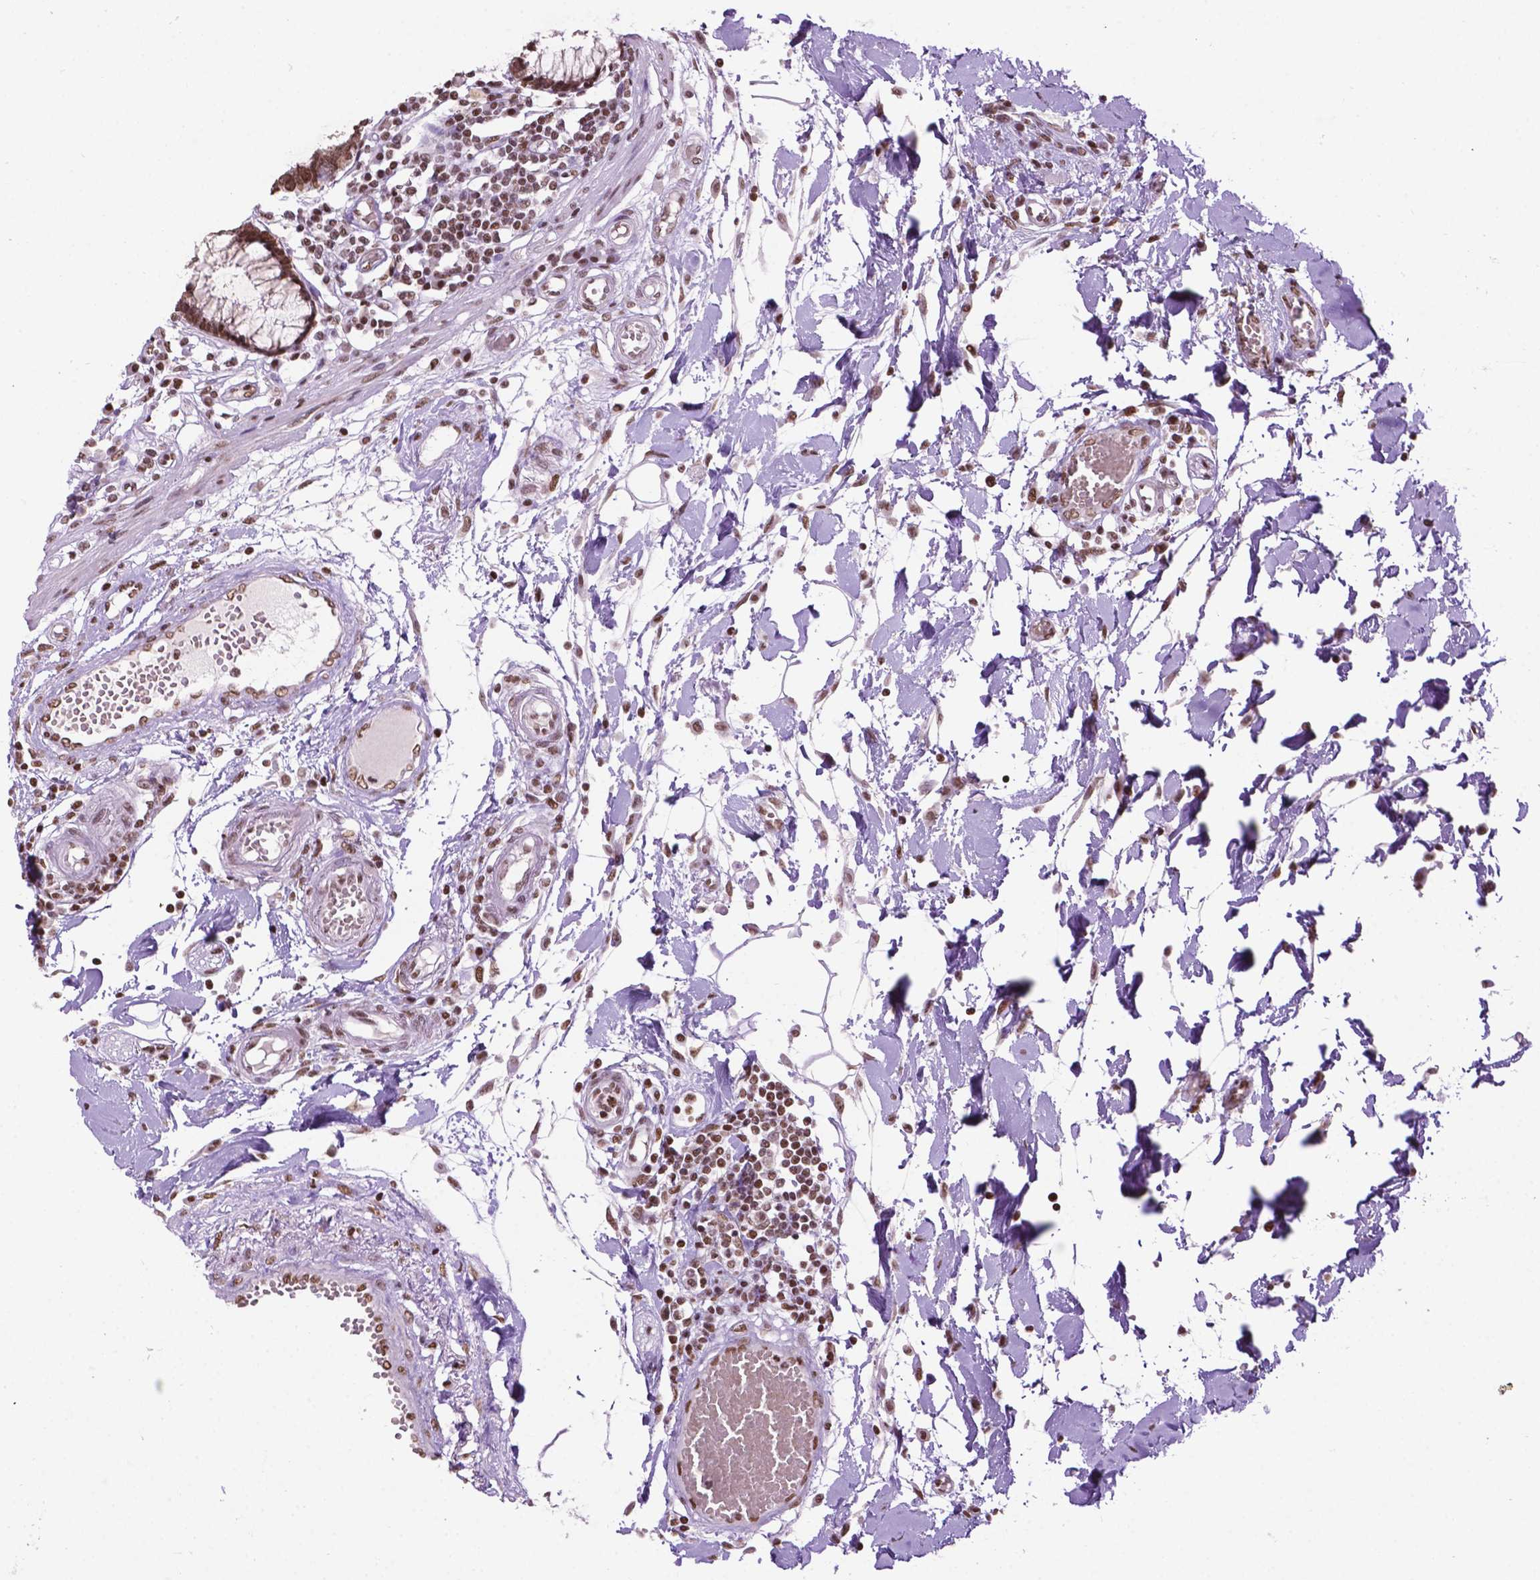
{"staining": {"intensity": "moderate", "quantity": ">75%", "location": "nuclear"}, "tissue": "colon", "cell_type": "Endothelial cells", "image_type": "normal", "snomed": [{"axis": "morphology", "description": "Normal tissue, NOS"}, {"axis": "morphology", "description": "Adenocarcinoma, NOS"}, {"axis": "topography", "description": "Colon"}], "caption": "High-power microscopy captured an IHC histopathology image of unremarkable colon, revealing moderate nuclear expression in approximately >75% of endothelial cells.", "gene": "COL23A1", "patient": {"sex": "male", "age": 83}}